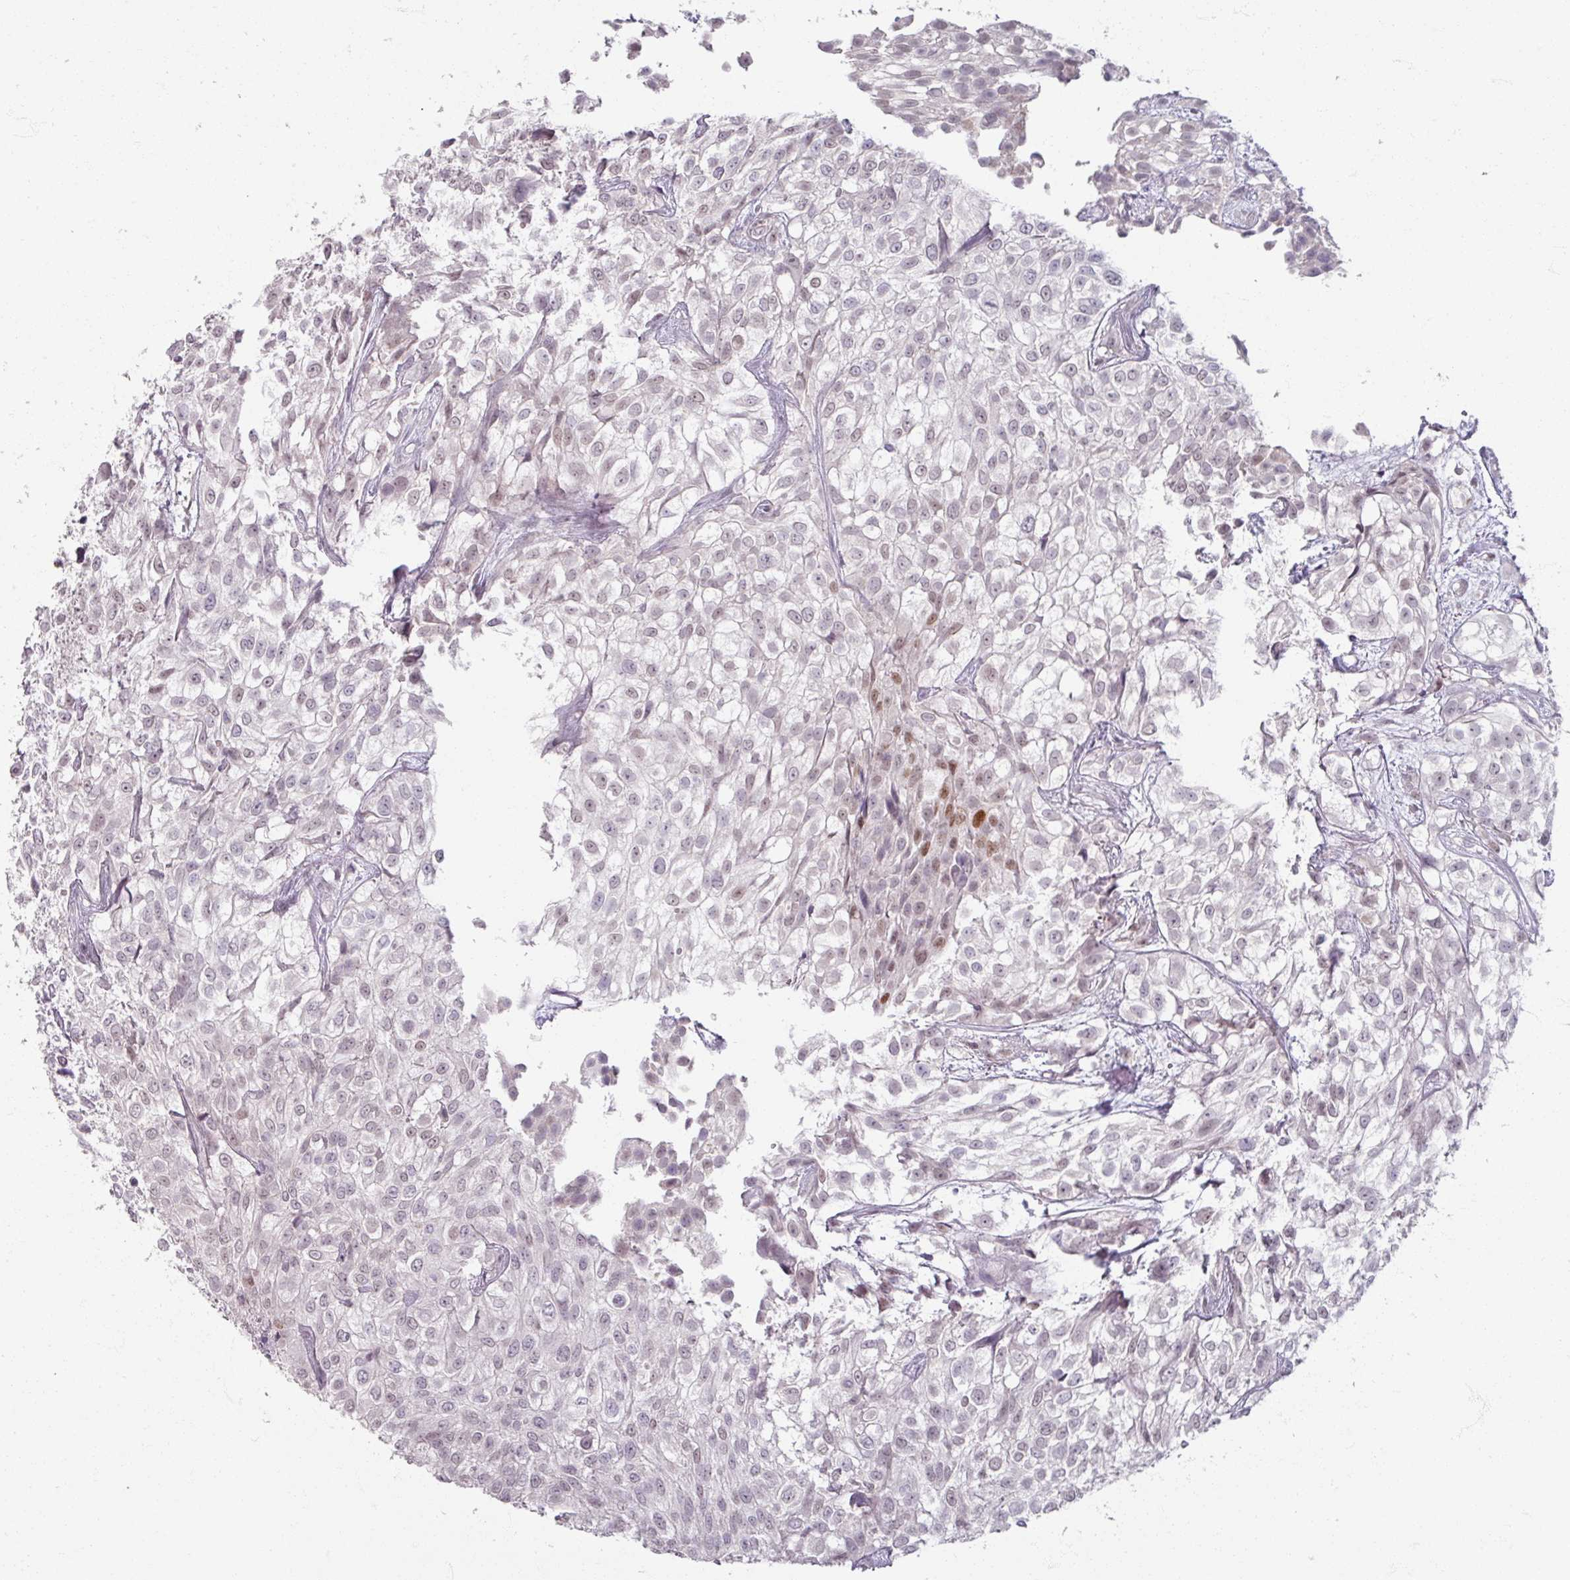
{"staining": {"intensity": "moderate", "quantity": "<25%", "location": "nuclear"}, "tissue": "urothelial cancer", "cell_type": "Tumor cells", "image_type": "cancer", "snomed": [{"axis": "morphology", "description": "Urothelial carcinoma, High grade"}, {"axis": "topography", "description": "Urinary bladder"}], "caption": "An IHC image of tumor tissue is shown. Protein staining in brown shows moderate nuclear positivity in urothelial carcinoma (high-grade) within tumor cells.", "gene": "SOX11", "patient": {"sex": "male", "age": 56}}